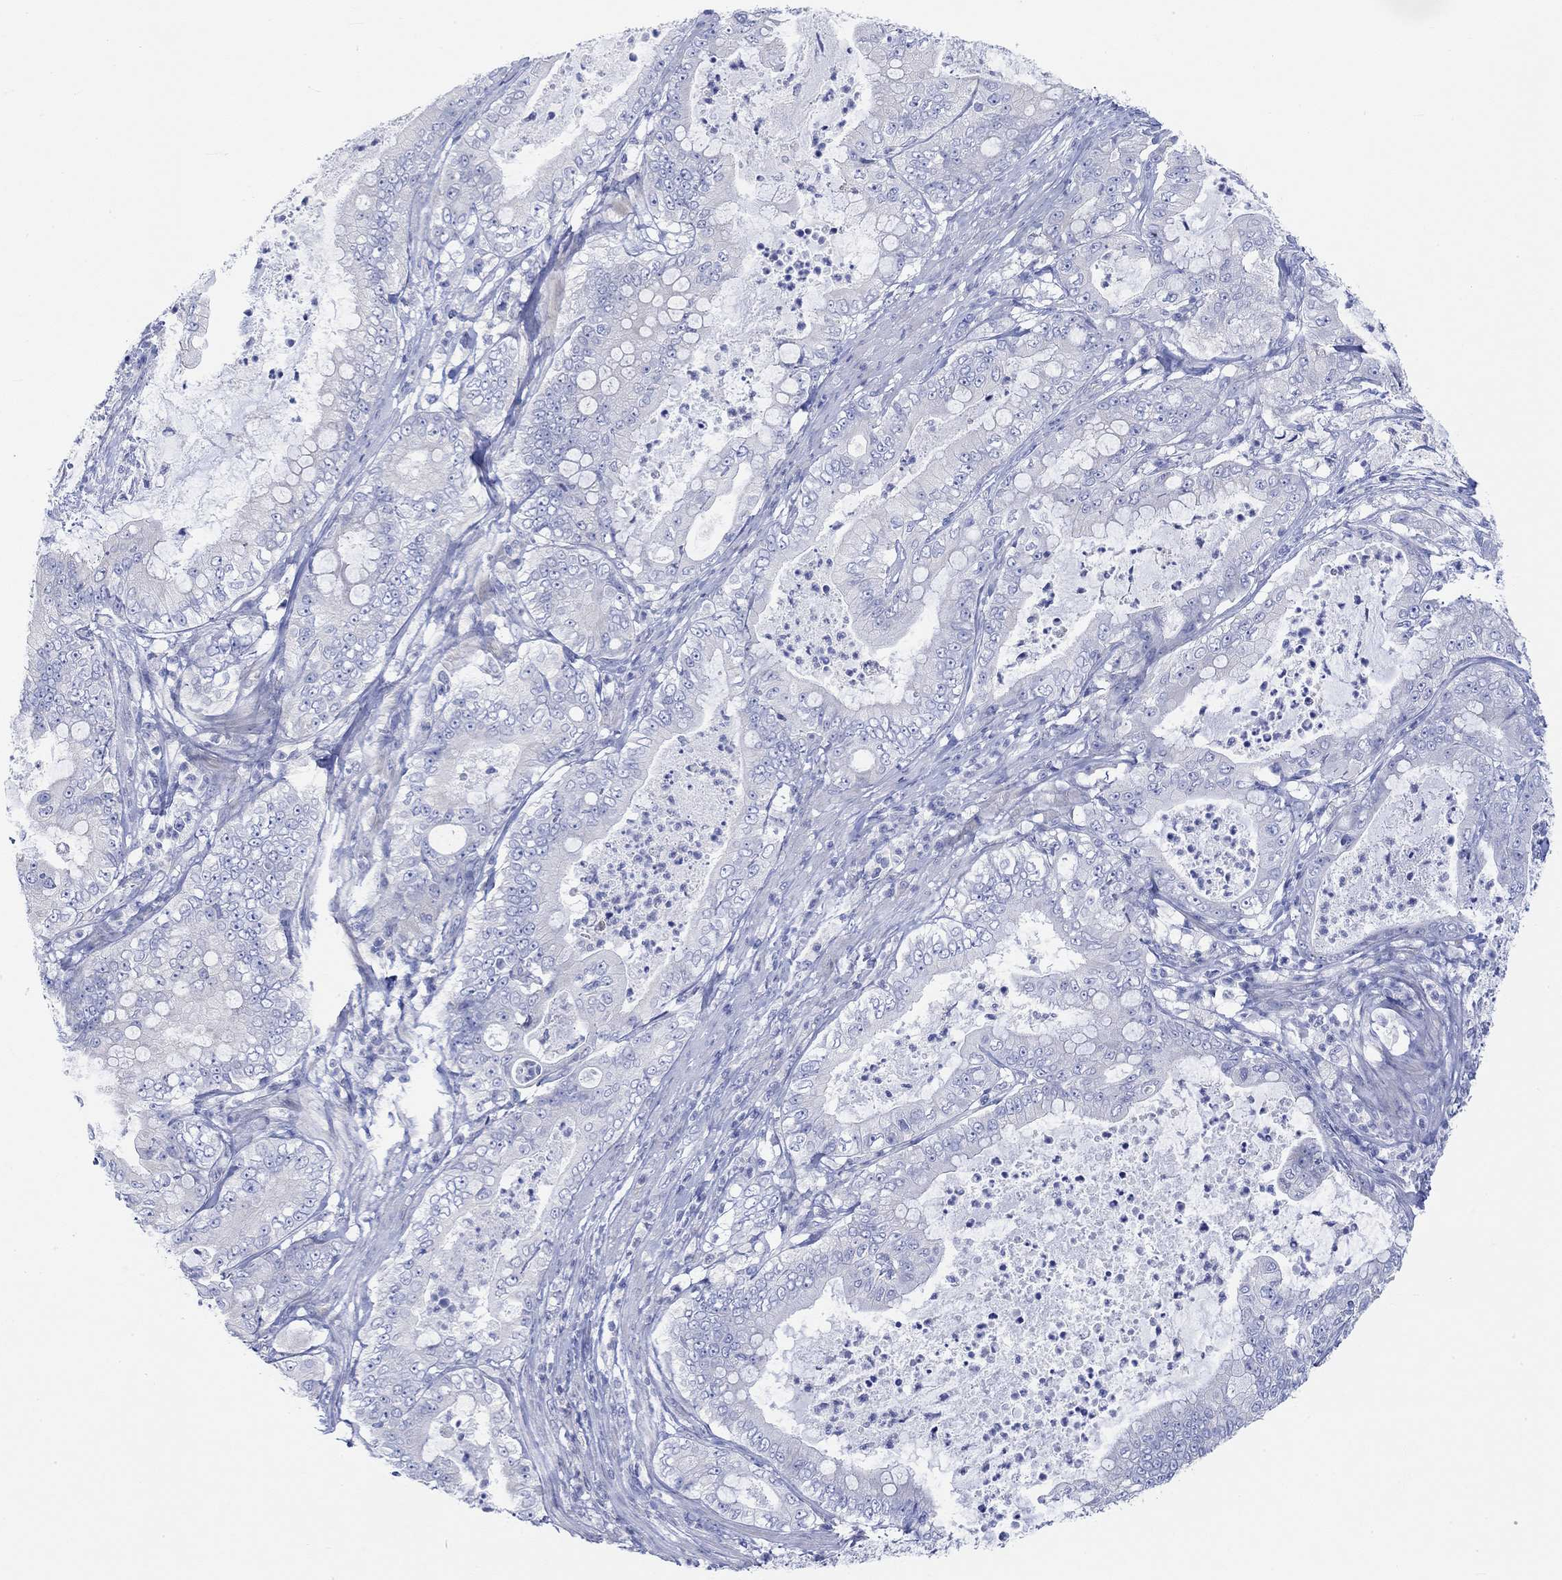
{"staining": {"intensity": "negative", "quantity": "none", "location": "none"}, "tissue": "pancreatic cancer", "cell_type": "Tumor cells", "image_type": "cancer", "snomed": [{"axis": "morphology", "description": "Adenocarcinoma, NOS"}, {"axis": "topography", "description": "Pancreas"}], "caption": "There is no significant expression in tumor cells of pancreatic cancer.", "gene": "REEP6", "patient": {"sex": "male", "age": 71}}